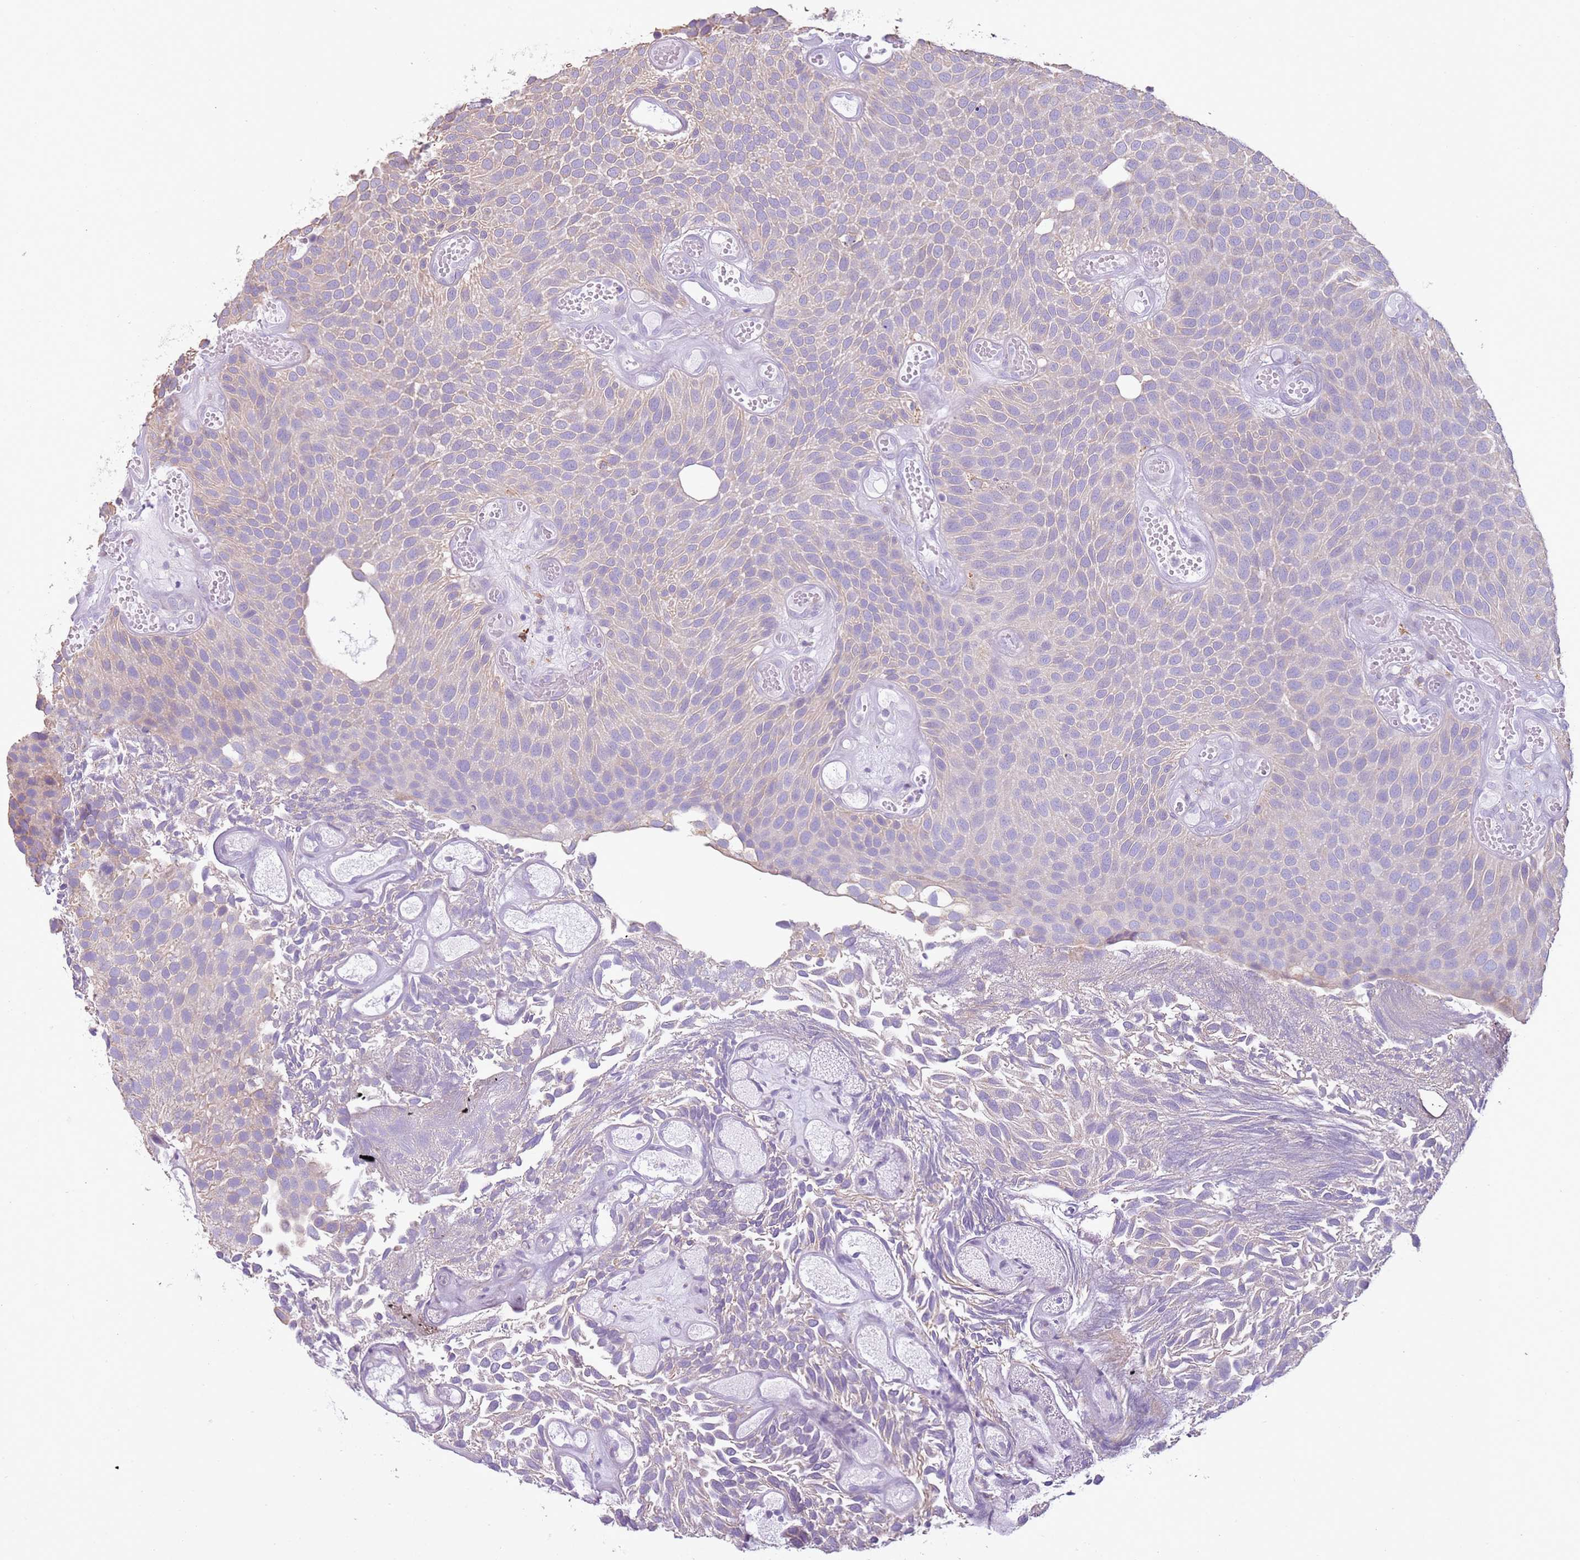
{"staining": {"intensity": "weak", "quantity": "<25%", "location": "cytoplasmic/membranous"}, "tissue": "urothelial cancer", "cell_type": "Tumor cells", "image_type": "cancer", "snomed": [{"axis": "morphology", "description": "Urothelial carcinoma, Low grade"}, {"axis": "topography", "description": "Urinary bladder"}], "caption": "Immunohistochemical staining of human urothelial cancer displays no significant positivity in tumor cells.", "gene": "OAF", "patient": {"sex": "male", "age": 89}}